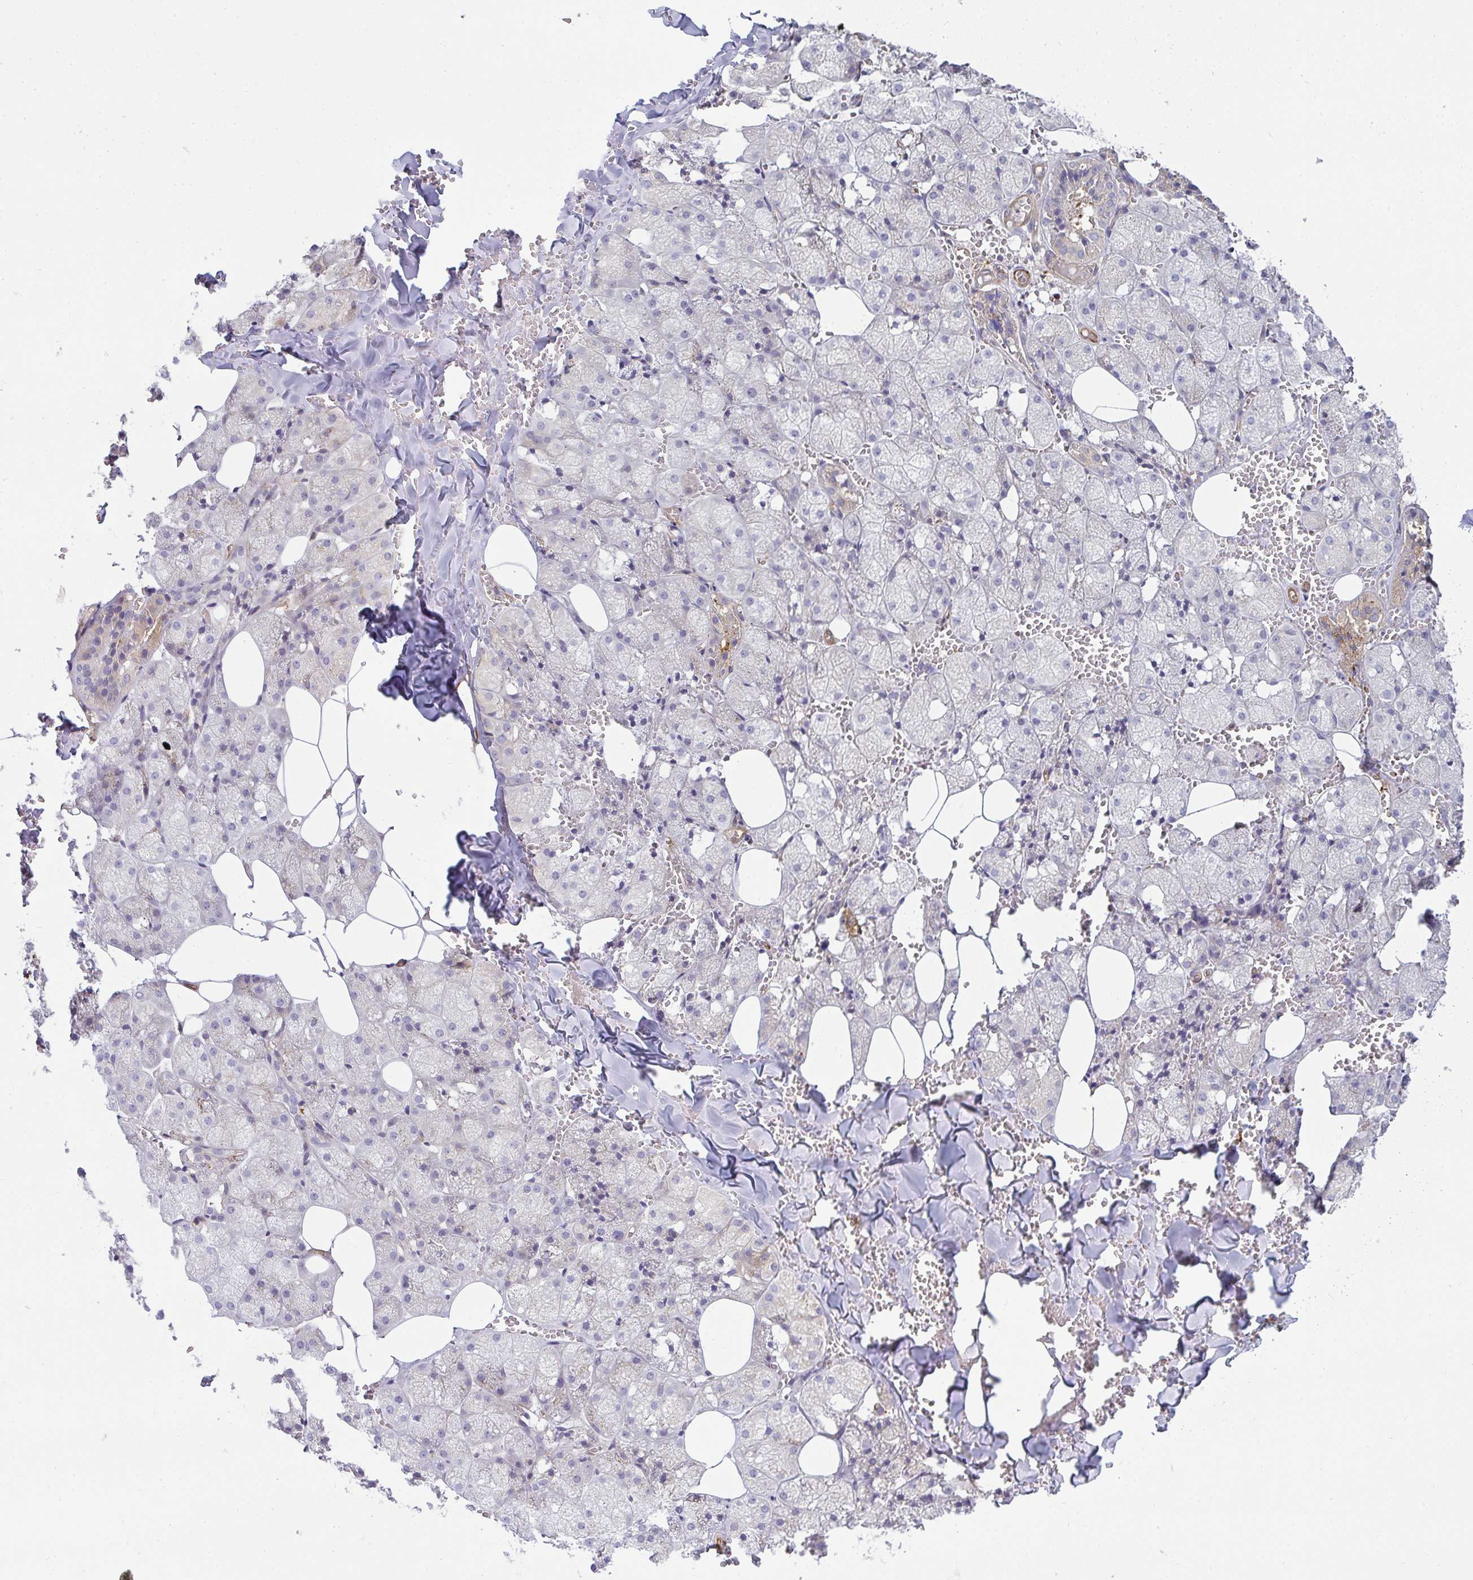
{"staining": {"intensity": "moderate", "quantity": "<25%", "location": "cytoplasmic/membranous"}, "tissue": "salivary gland", "cell_type": "Glandular cells", "image_type": "normal", "snomed": [{"axis": "morphology", "description": "Normal tissue, NOS"}, {"axis": "topography", "description": "Salivary gland"}, {"axis": "topography", "description": "Peripheral nerve tissue"}], "caption": "Salivary gland stained for a protein (brown) exhibits moderate cytoplasmic/membranous positive positivity in about <25% of glandular cells.", "gene": "IFIT3", "patient": {"sex": "male", "age": 38}}